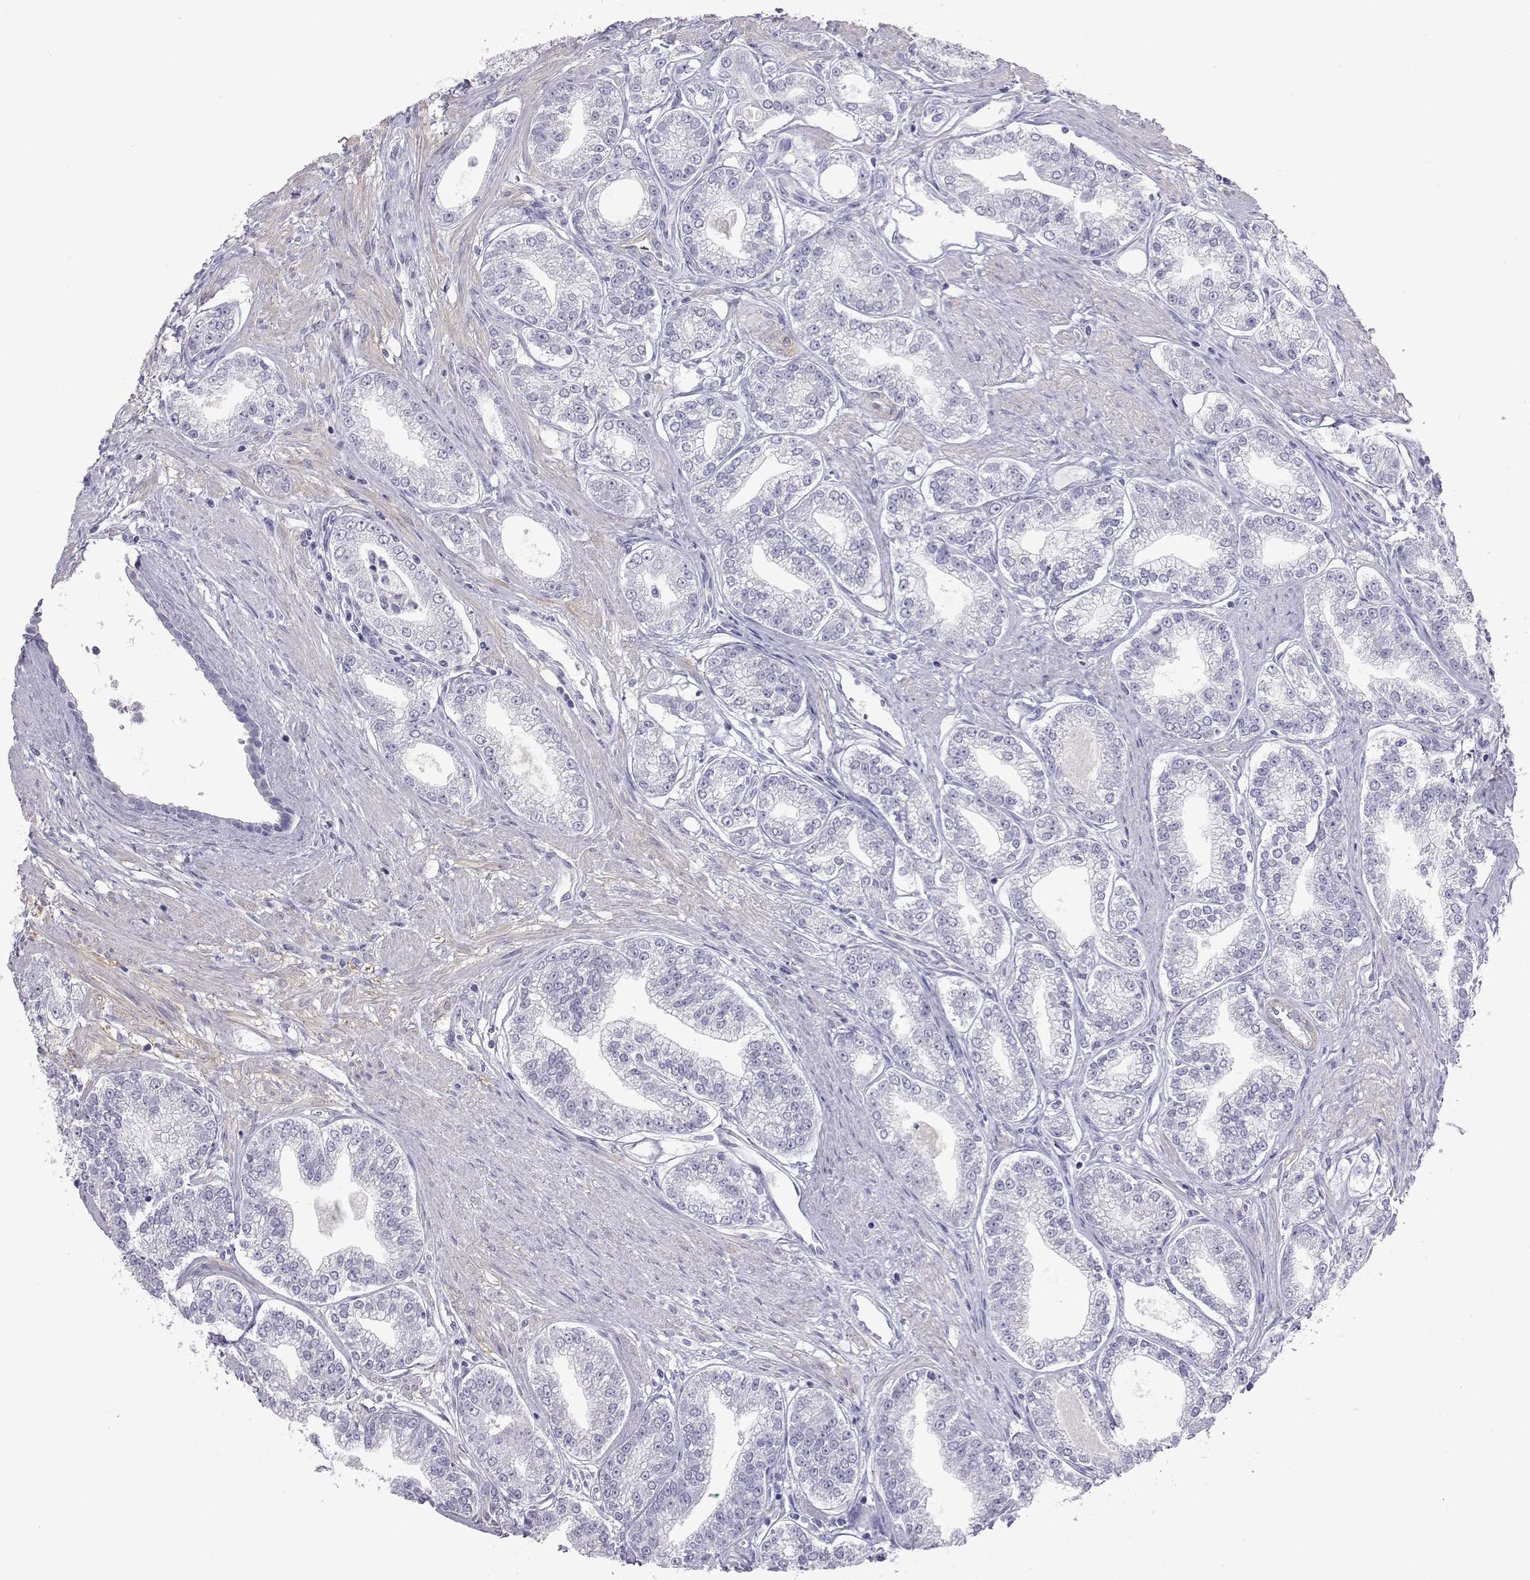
{"staining": {"intensity": "negative", "quantity": "none", "location": "none"}, "tissue": "prostate cancer", "cell_type": "Tumor cells", "image_type": "cancer", "snomed": [{"axis": "morphology", "description": "Adenocarcinoma, NOS"}, {"axis": "topography", "description": "Prostate"}], "caption": "Histopathology image shows no protein staining in tumor cells of prostate cancer tissue. (DAB immunohistochemistry (IHC) with hematoxylin counter stain).", "gene": "PLIN4", "patient": {"sex": "male", "age": 71}}